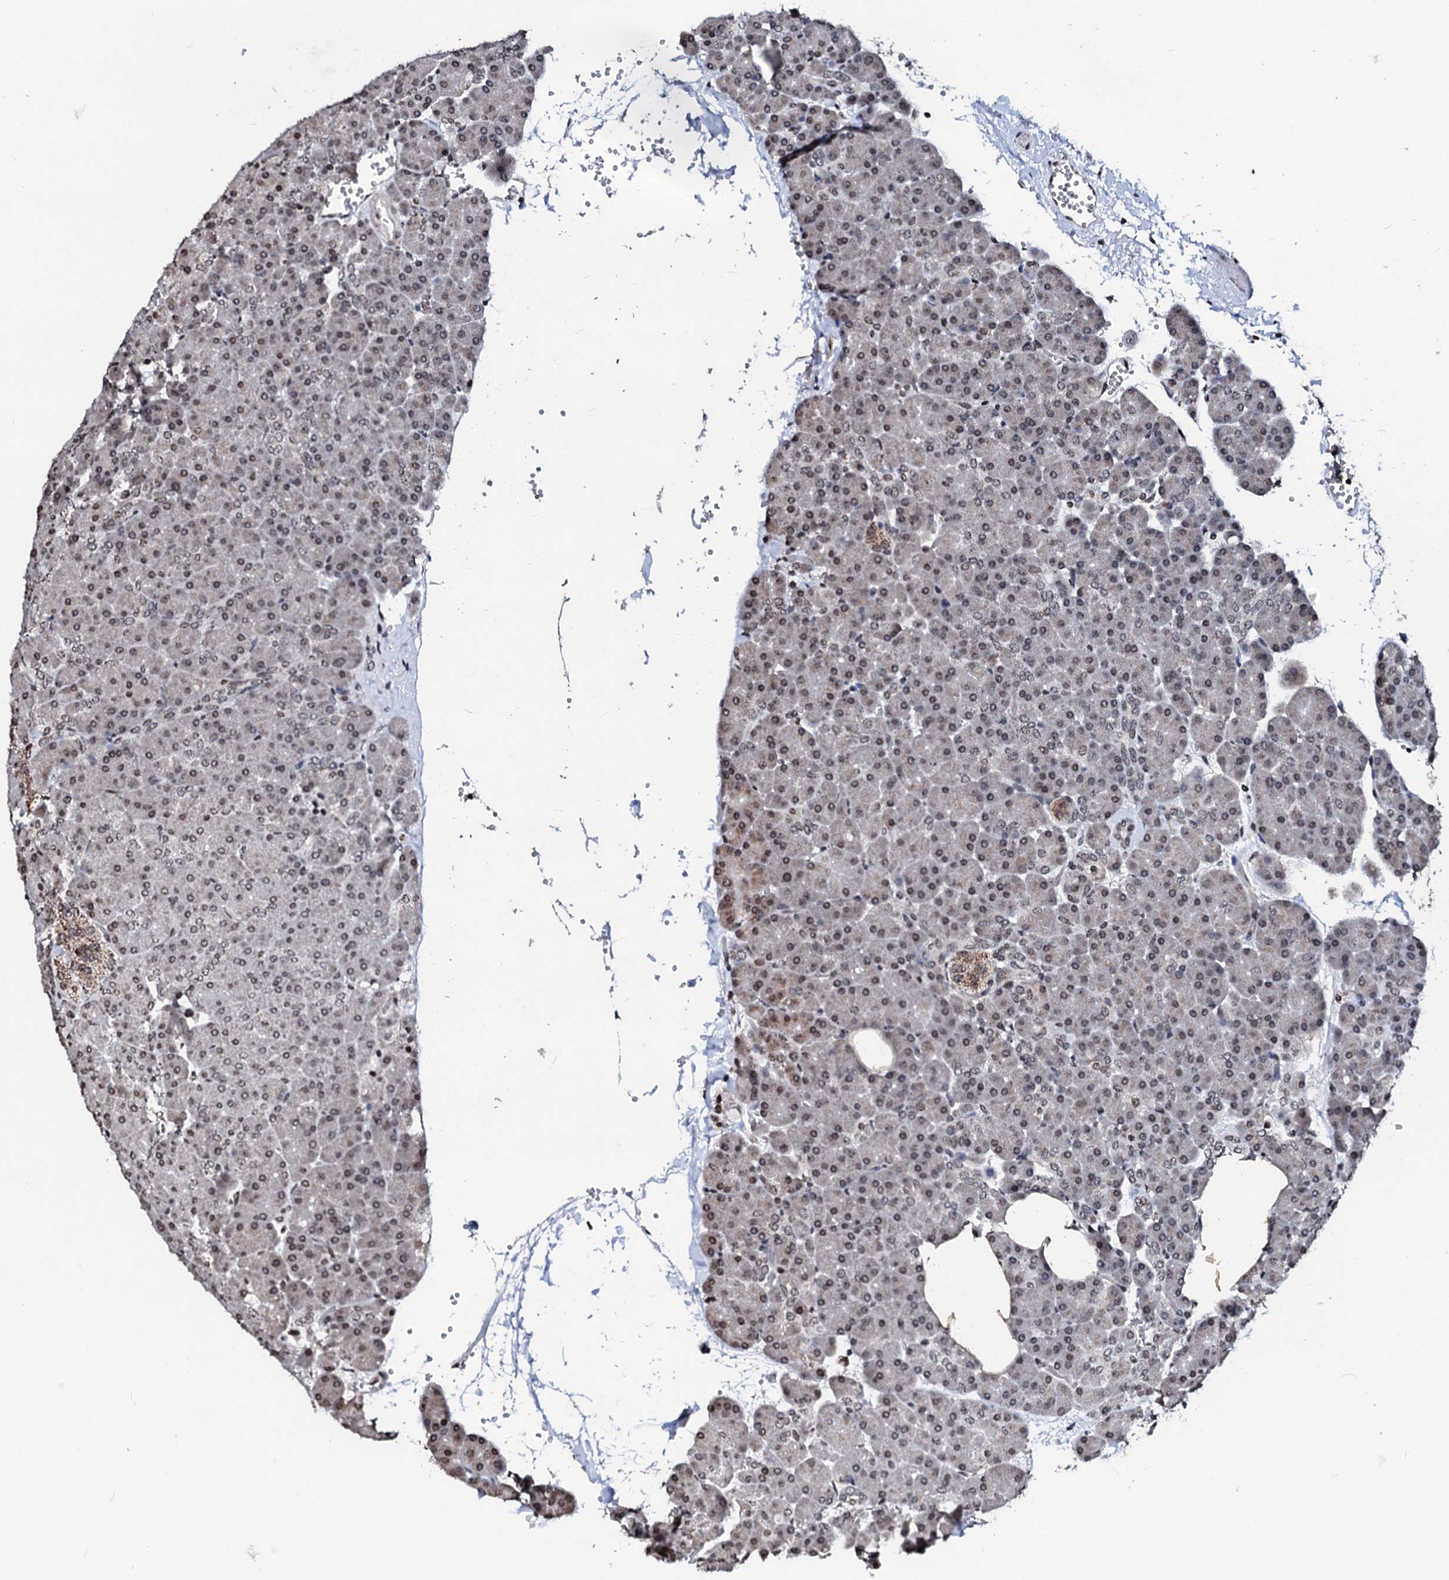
{"staining": {"intensity": "moderate", "quantity": ">75%", "location": "nuclear"}, "tissue": "pancreas", "cell_type": "Exocrine glandular cells", "image_type": "normal", "snomed": [{"axis": "morphology", "description": "Normal tissue, NOS"}, {"axis": "morphology", "description": "Carcinoid, malignant, NOS"}, {"axis": "topography", "description": "Pancreas"}], "caption": "Immunohistochemical staining of normal pancreas demonstrates >75% levels of moderate nuclear protein staining in approximately >75% of exocrine glandular cells.", "gene": "LSM11", "patient": {"sex": "female", "age": 35}}